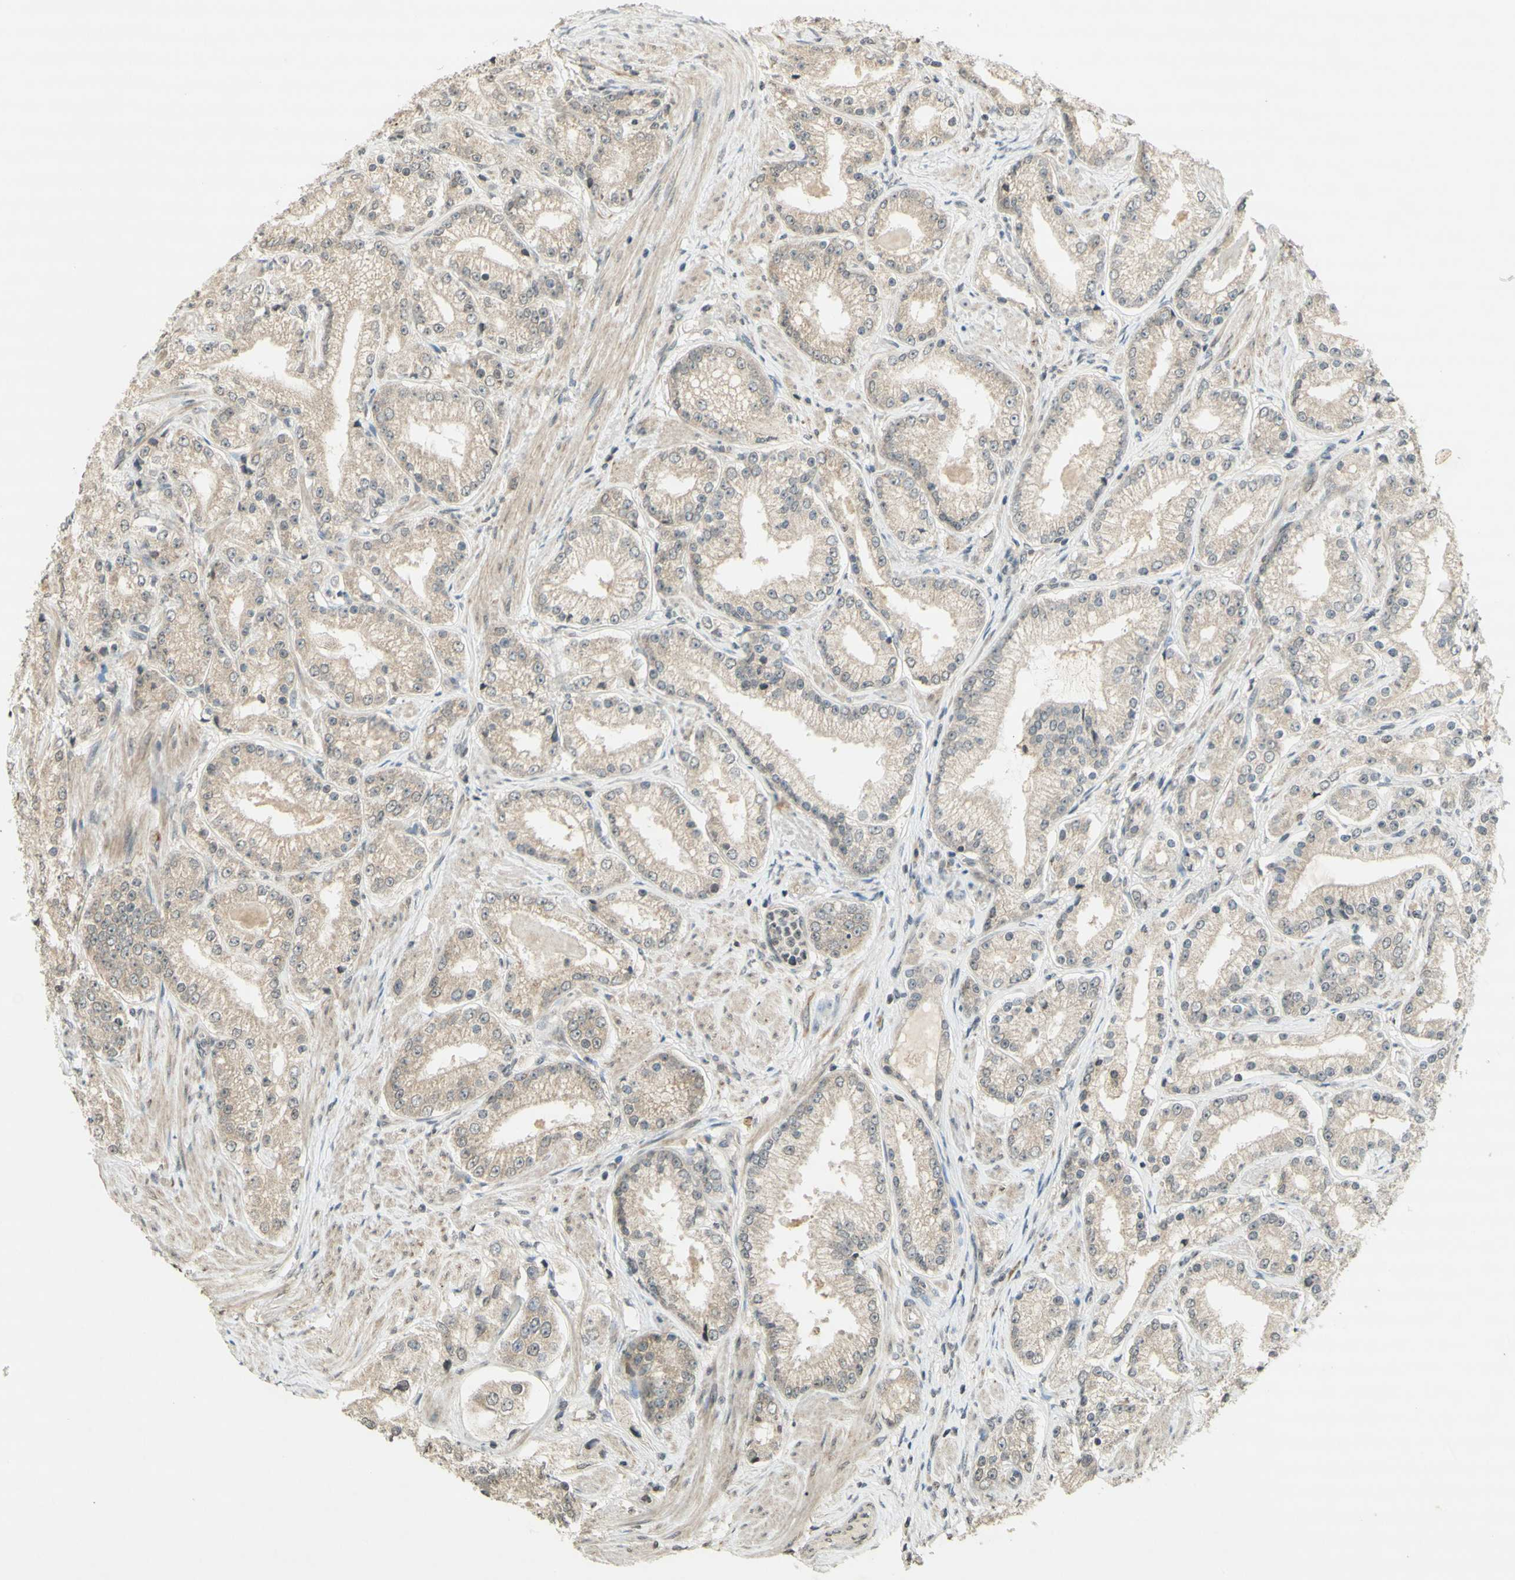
{"staining": {"intensity": "weak", "quantity": ">75%", "location": "cytoplasmic/membranous"}, "tissue": "prostate cancer", "cell_type": "Tumor cells", "image_type": "cancer", "snomed": [{"axis": "morphology", "description": "Adenocarcinoma, Low grade"}, {"axis": "topography", "description": "Prostate"}], "caption": "The micrograph shows immunohistochemical staining of low-grade adenocarcinoma (prostate). There is weak cytoplasmic/membranous expression is appreciated in about >75% of tumor cells.", "gene": "GLI1", "patient": {"sex": "male", "age": 63}}